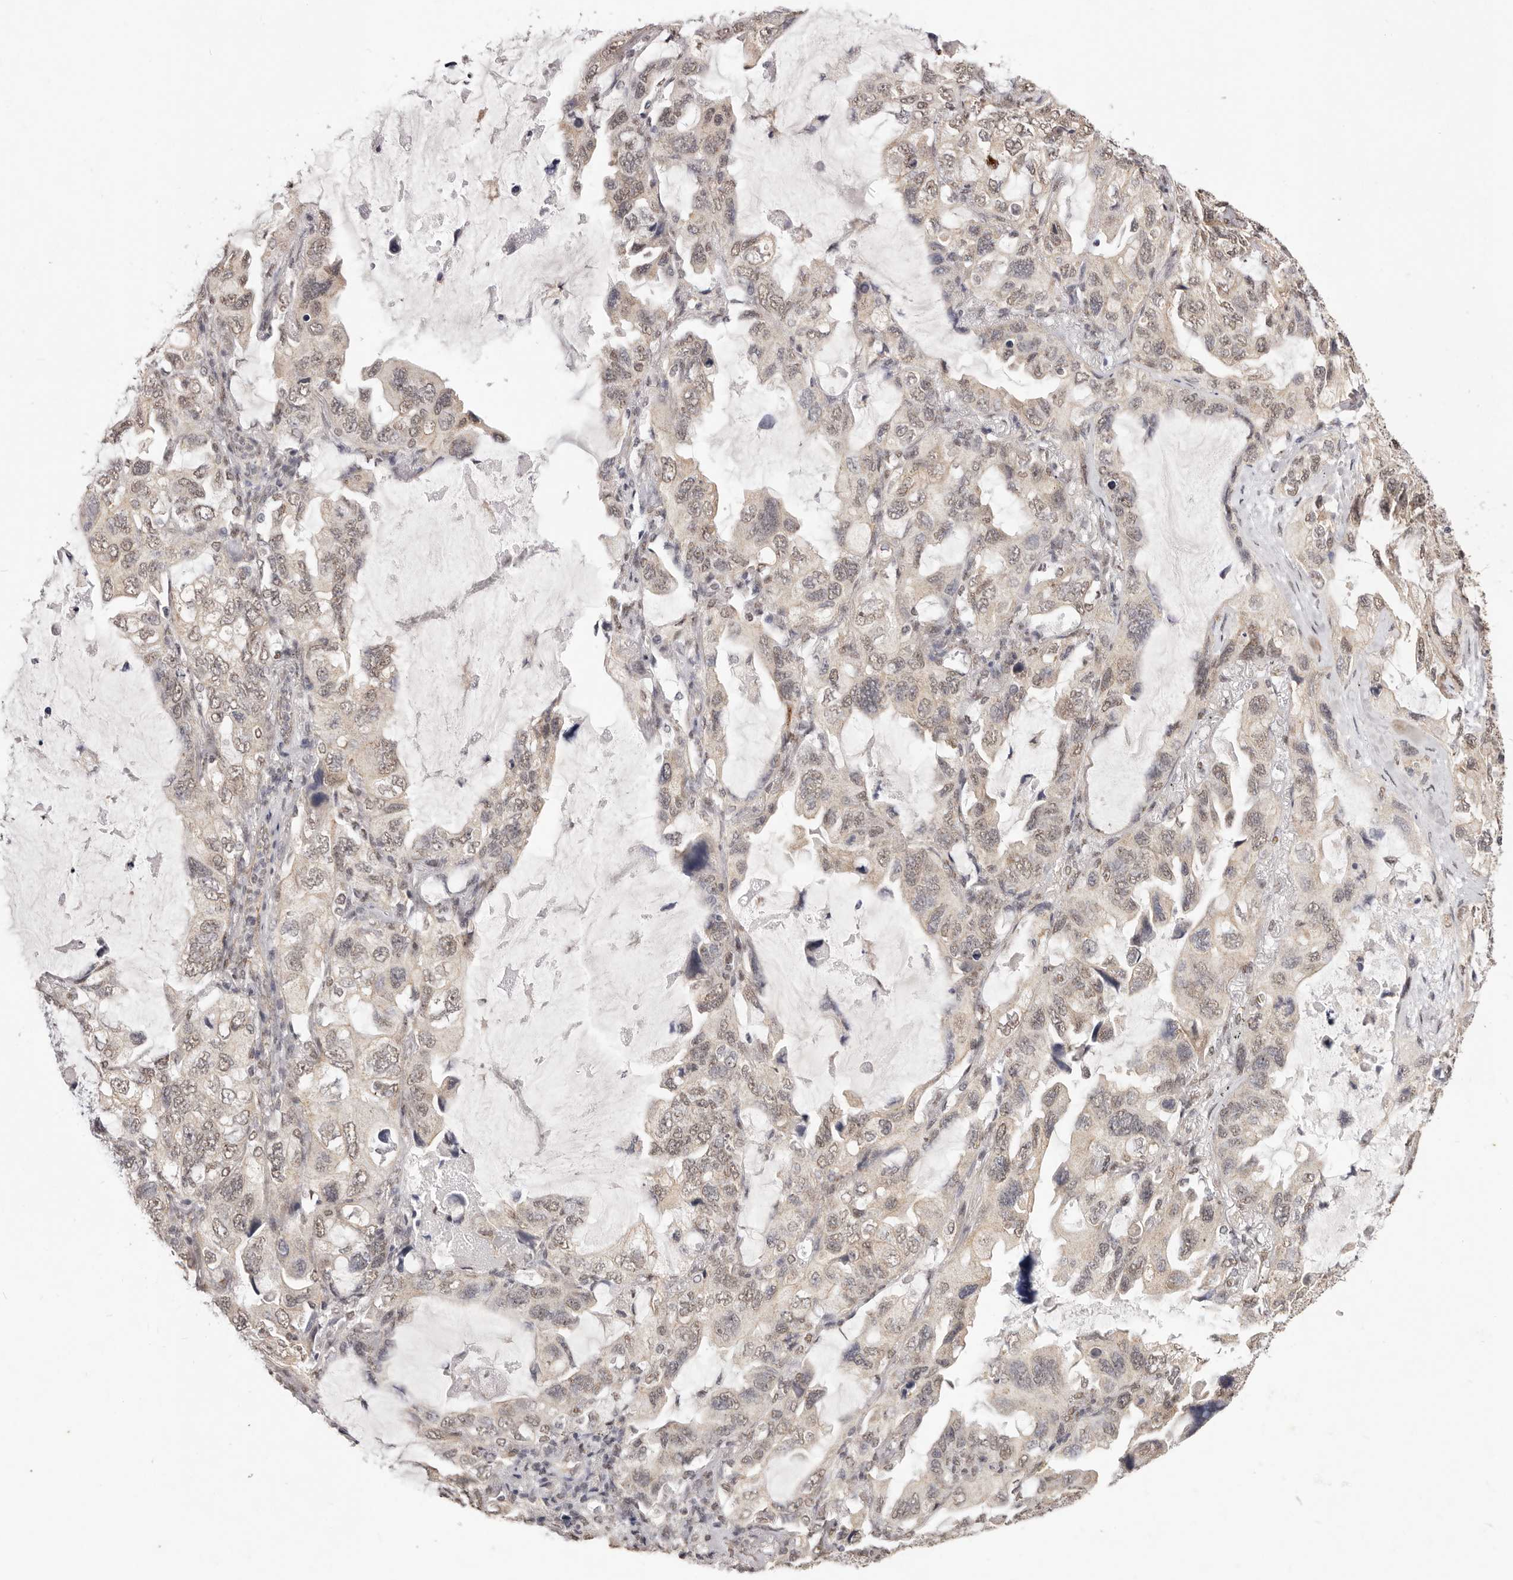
{"staining": {"intensity": "moderate", "quantity": ">75%", "location": "nuclear"}, "tissue": "lung cancer", "cell_type": "Tumor cells", "image_type": "cancer", "snomed": [{"axis": "morphology", "description": "Squamous cell carcinoma, NOS"}, {"axis": "topography", "description": "Lung"}], "caption": "The histopathology image shows a brown stain indicating the presence of a protein in the nuclear of tumor cells in lung squamous cell carcinoma.", "gene": "RPS6KA5", "patient": {"sex": "female", "age": 73}}